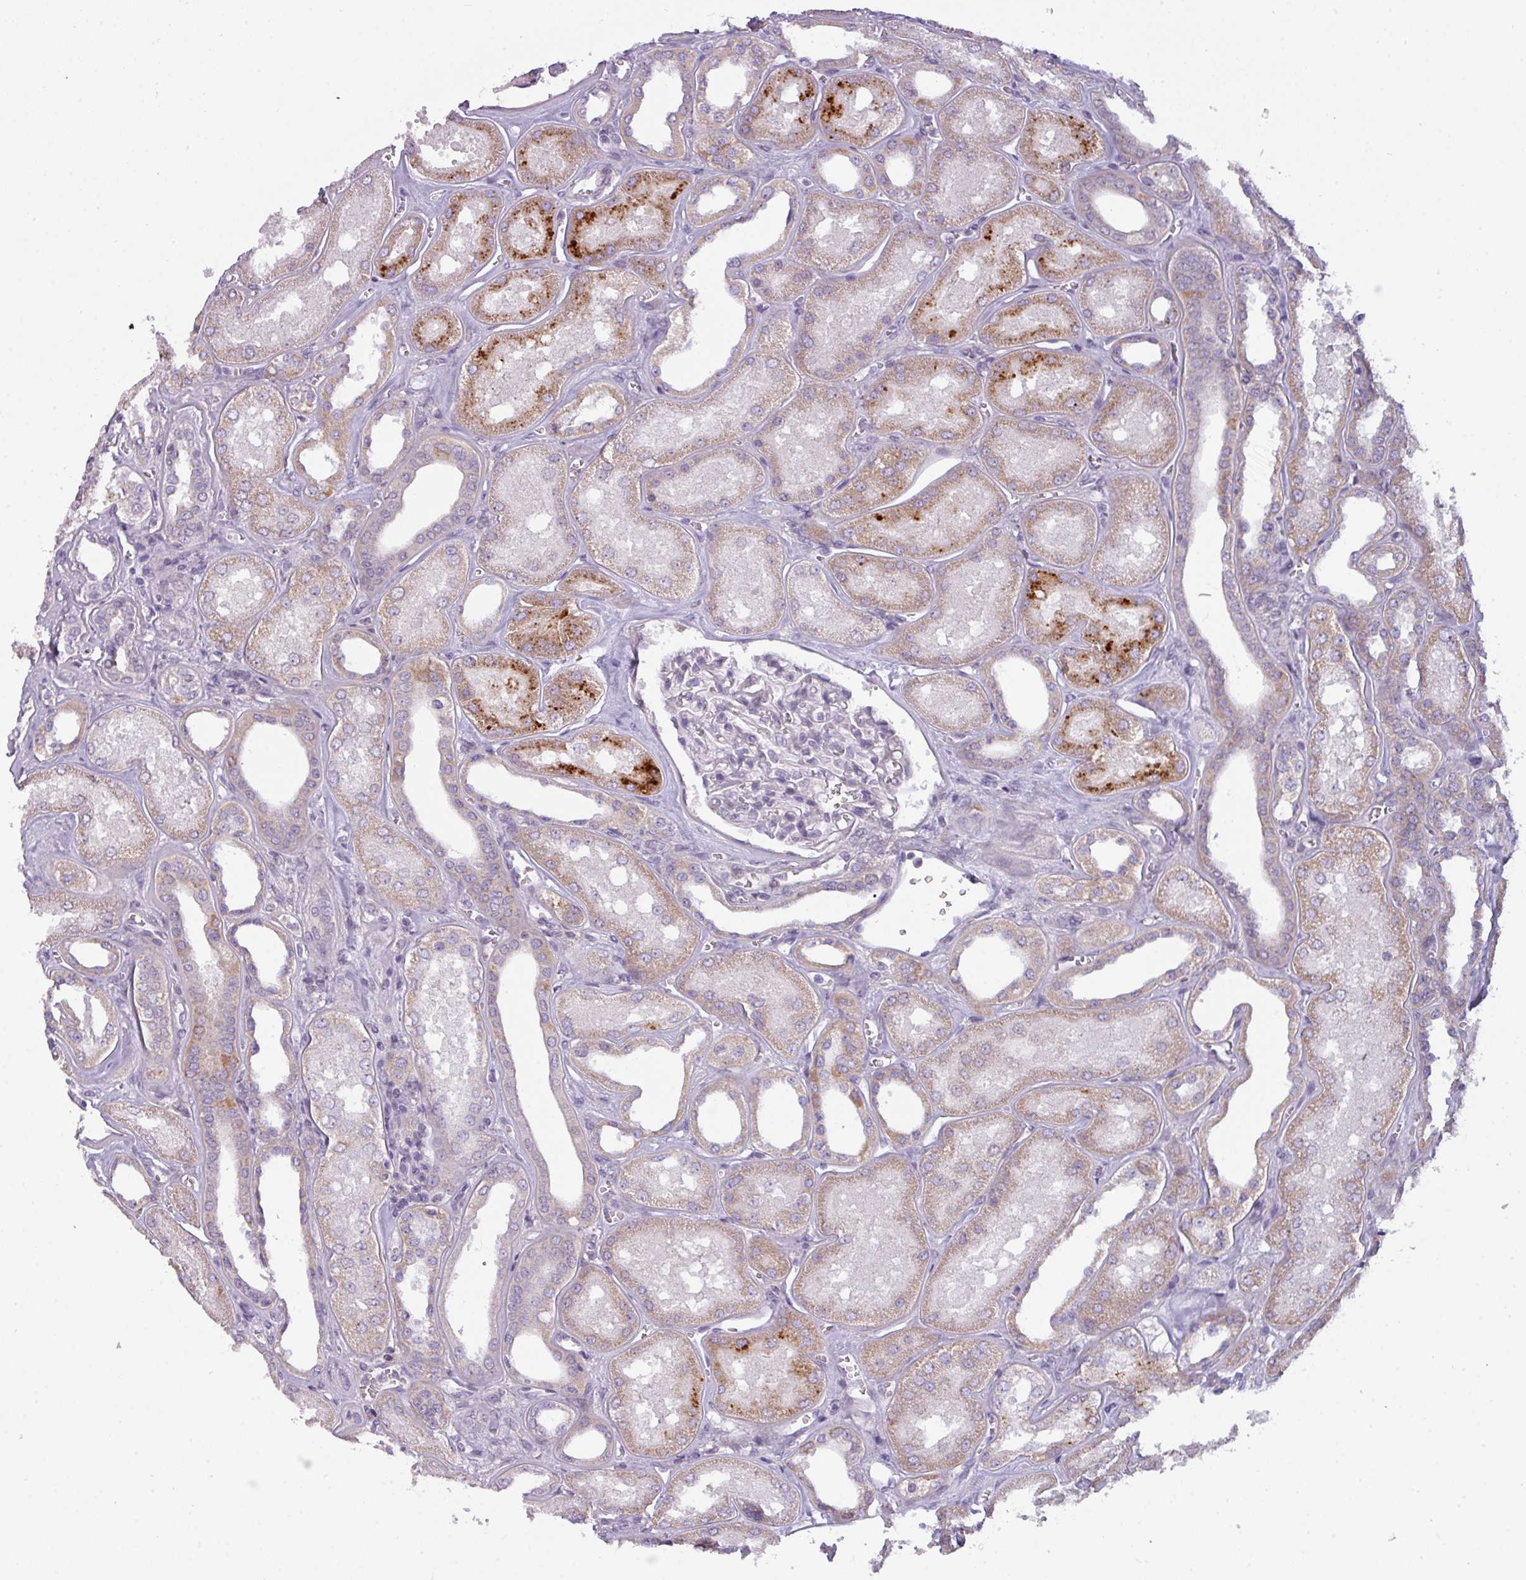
{"staining": {"intensity": "negative", "quantity": "none", "location": "none"}, "tissue": "kidney", "cell_type": "Cells in glomeruli", "image_type": "normal", "snomed": [{"axis": "morphology", "description": "Normal tissue, NOS"}, {"axis": "morphology", "description": "Adenocarcinoma, NOS"}, {"axis": "topography", "description": "Kidney"}], "caption": "IHC micrograph of normal human kidney stained for a protein (brown), which reveals no staining in cells in glomeruli.", "gene": "C2orf68", "patient": {"sex": "female", "age": 68}}